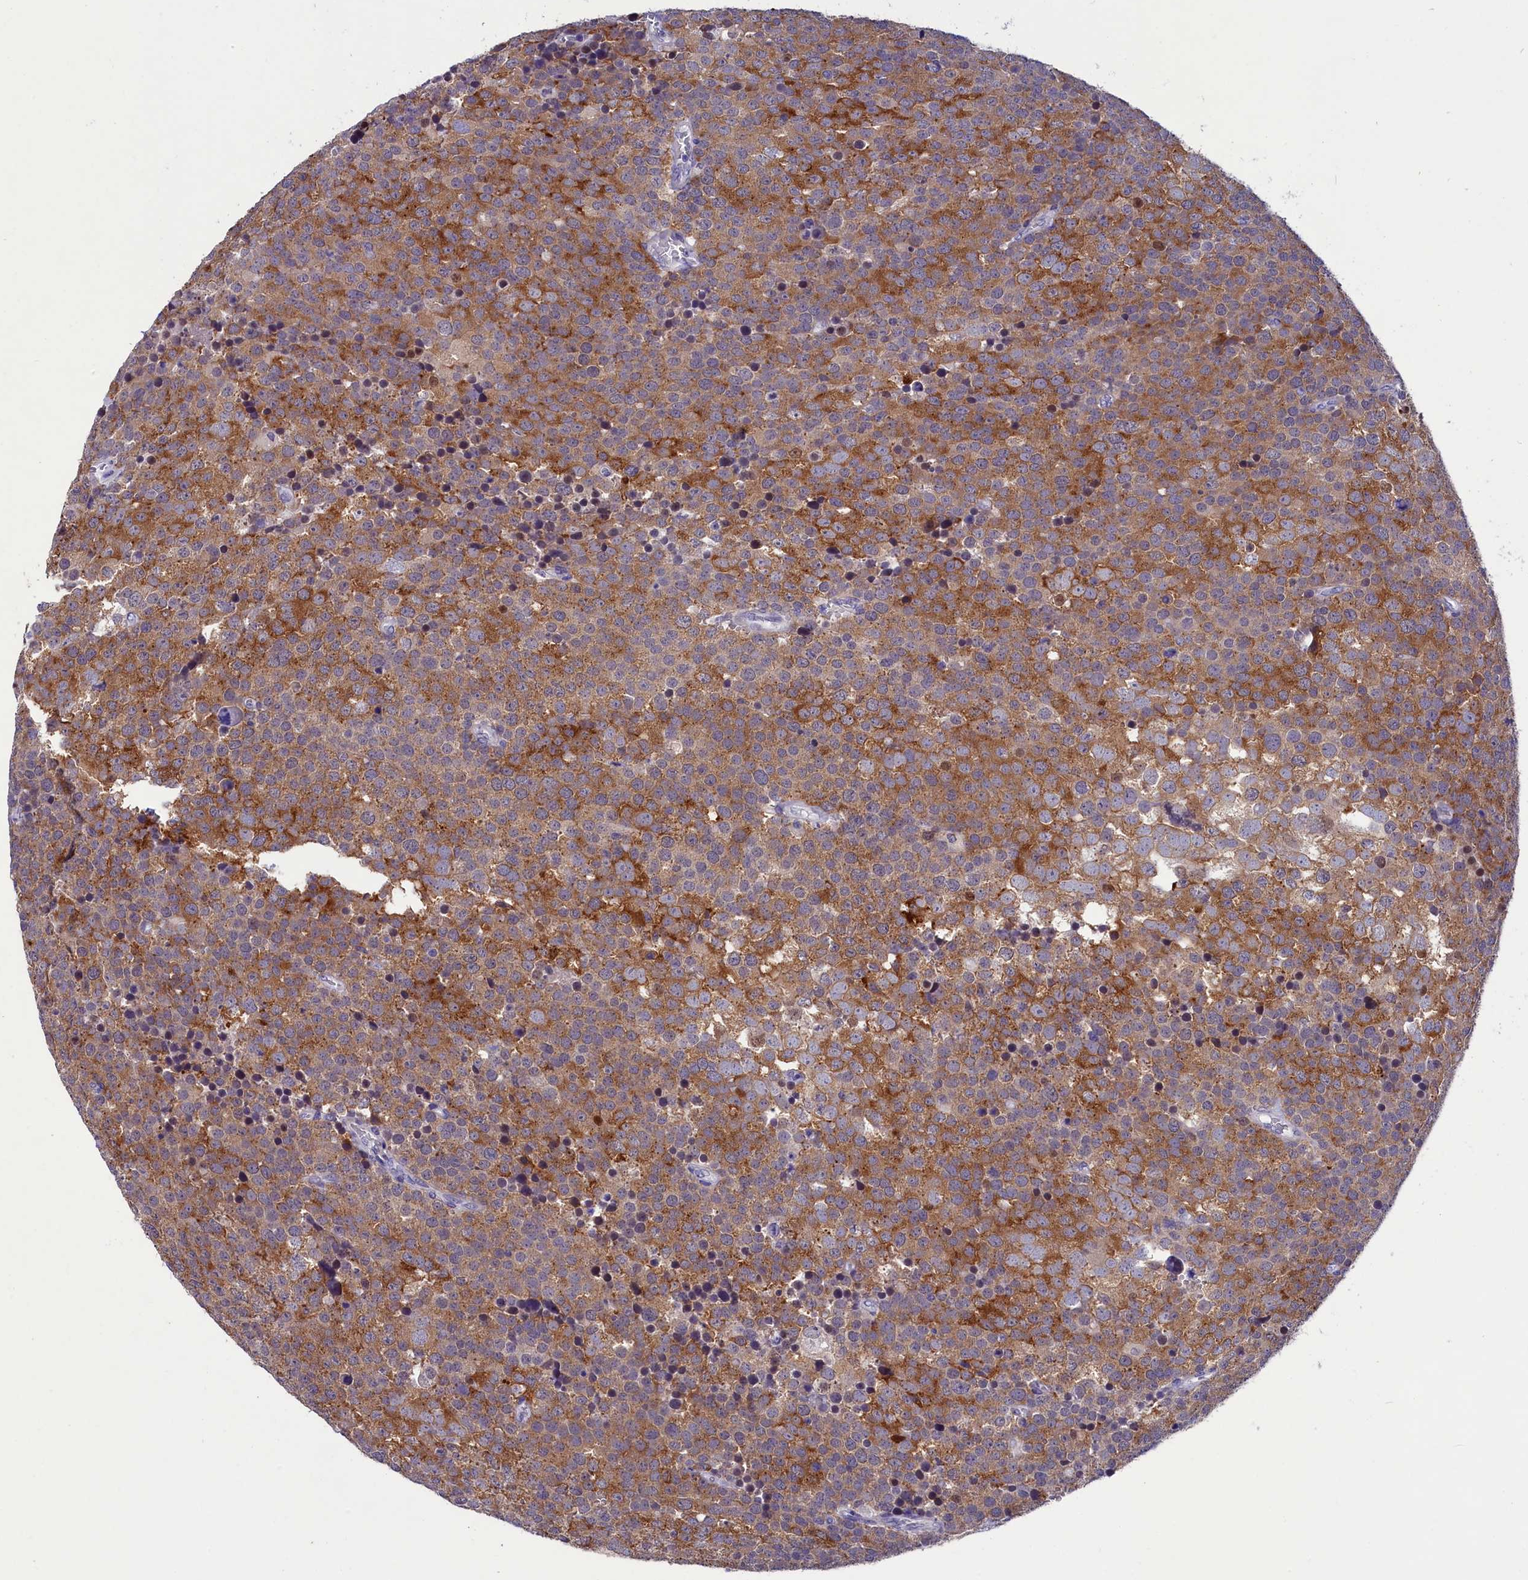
{"staining": {"intensity": "strong", "quantity": ">75%", "location": "cytoplasmic/membranous"}, "tissue": "testis cancer", "cell_type": "Tumor cells", "image_type": "cancer", "snomed": [{"axis": "morphology", "description": "Seminoma, NOS"}, {"axis": "topography", "description": "Testis"}], "caption": "A high amount of strong cytoplasmic/membranous staining is present in about >75% of tumor cells in testis seminoma tissue.", "gene": "SCD5", "patient": {"sex": "male", "age": 71}}